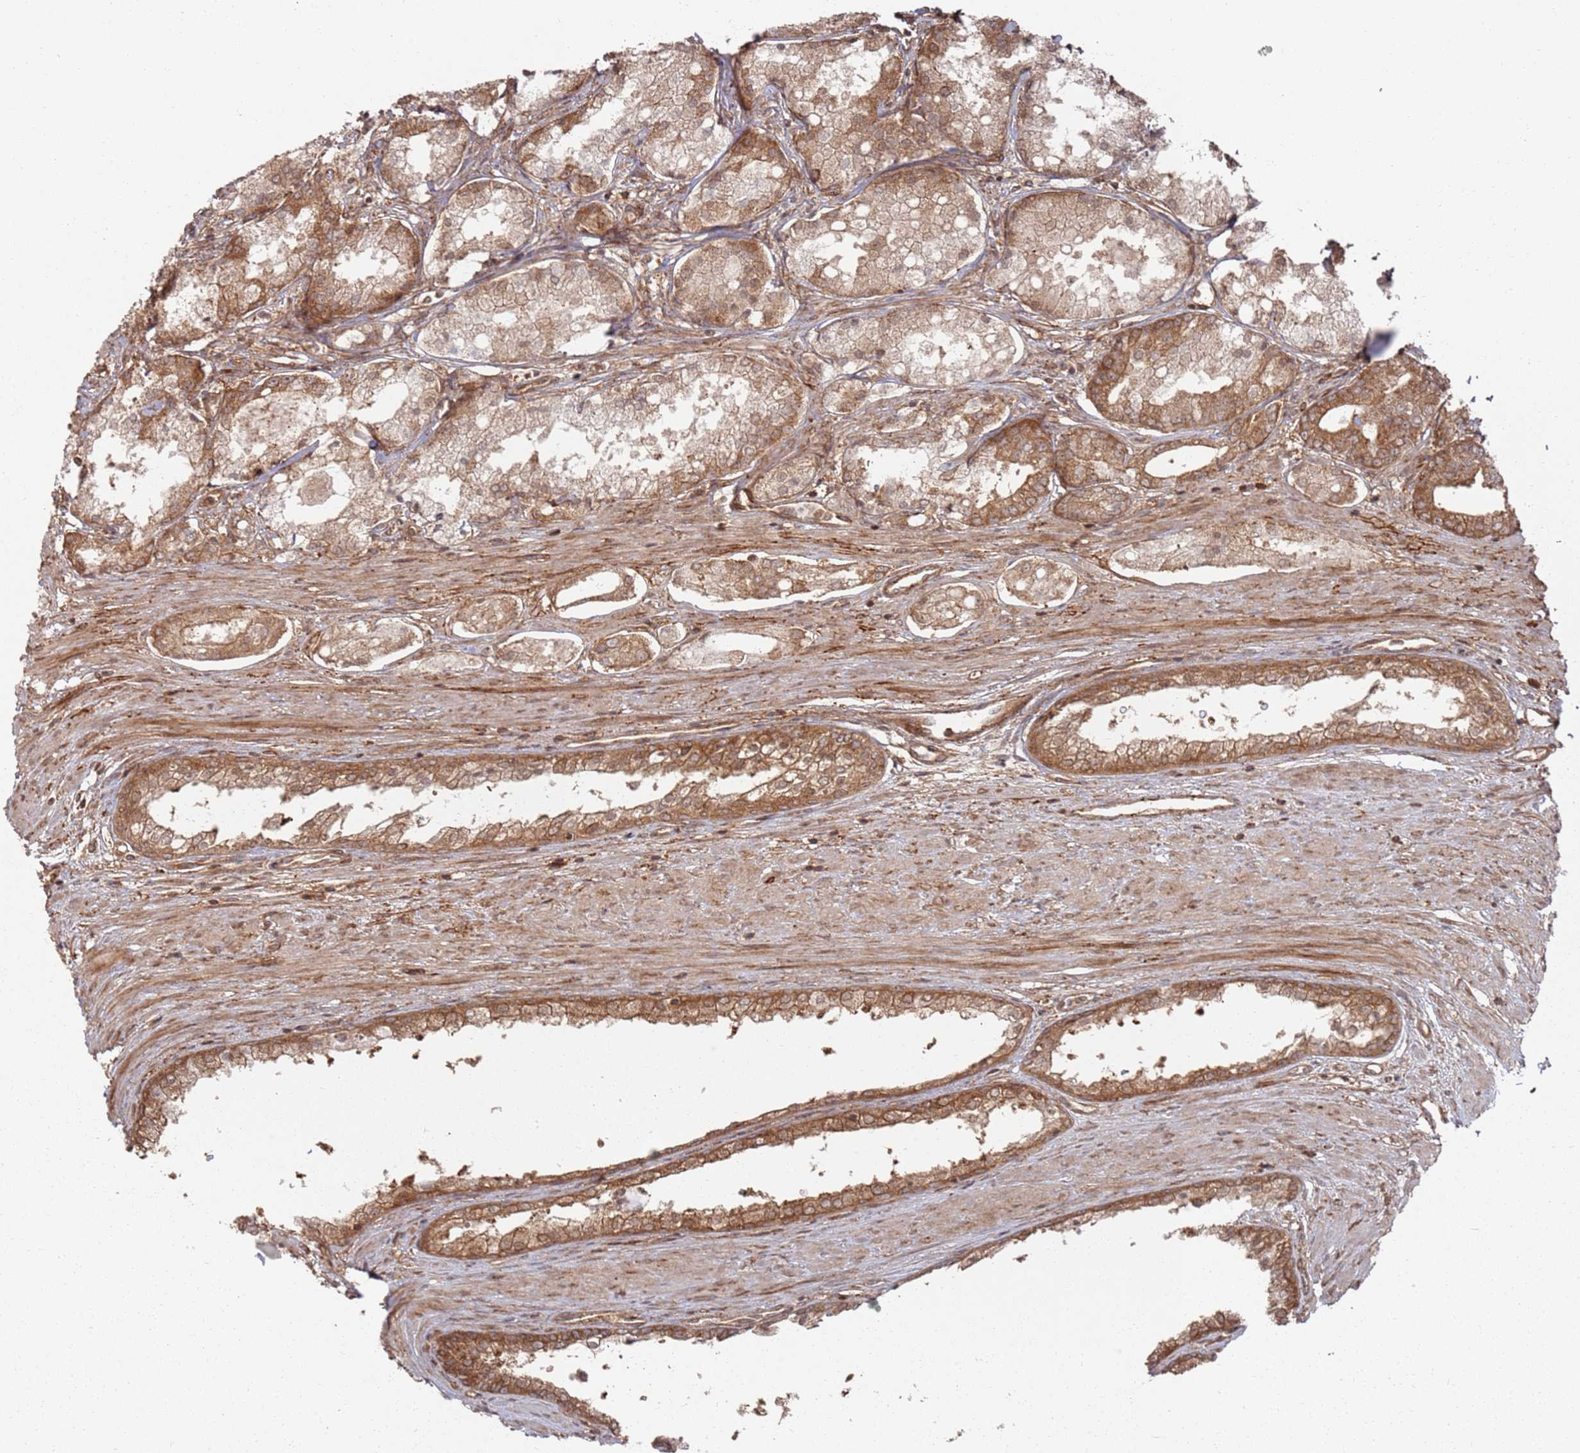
{"staining": {"intensity": "weak", "quantity": "25%-75%", "location": "cytoplasmic/membranous"}, "tissue": "prostate cancer", "cell_type": "Tumor cells", "image_type": "cancer", "snomed": [{"axis": "morphology", "description": "Adenocarcinoma, Low grade"}, {"axis": "topography", "description": "Prostate"}], "caption": "Prostate adenocarcinoma (low-grade) was stained to show a protein in brown. There is low levels of weak cytoplasmic/membranous expression in about 25%-75% of tumor cells.", "gene": "PIH1D1", "patient": {"sex": "male", "age": 68}}